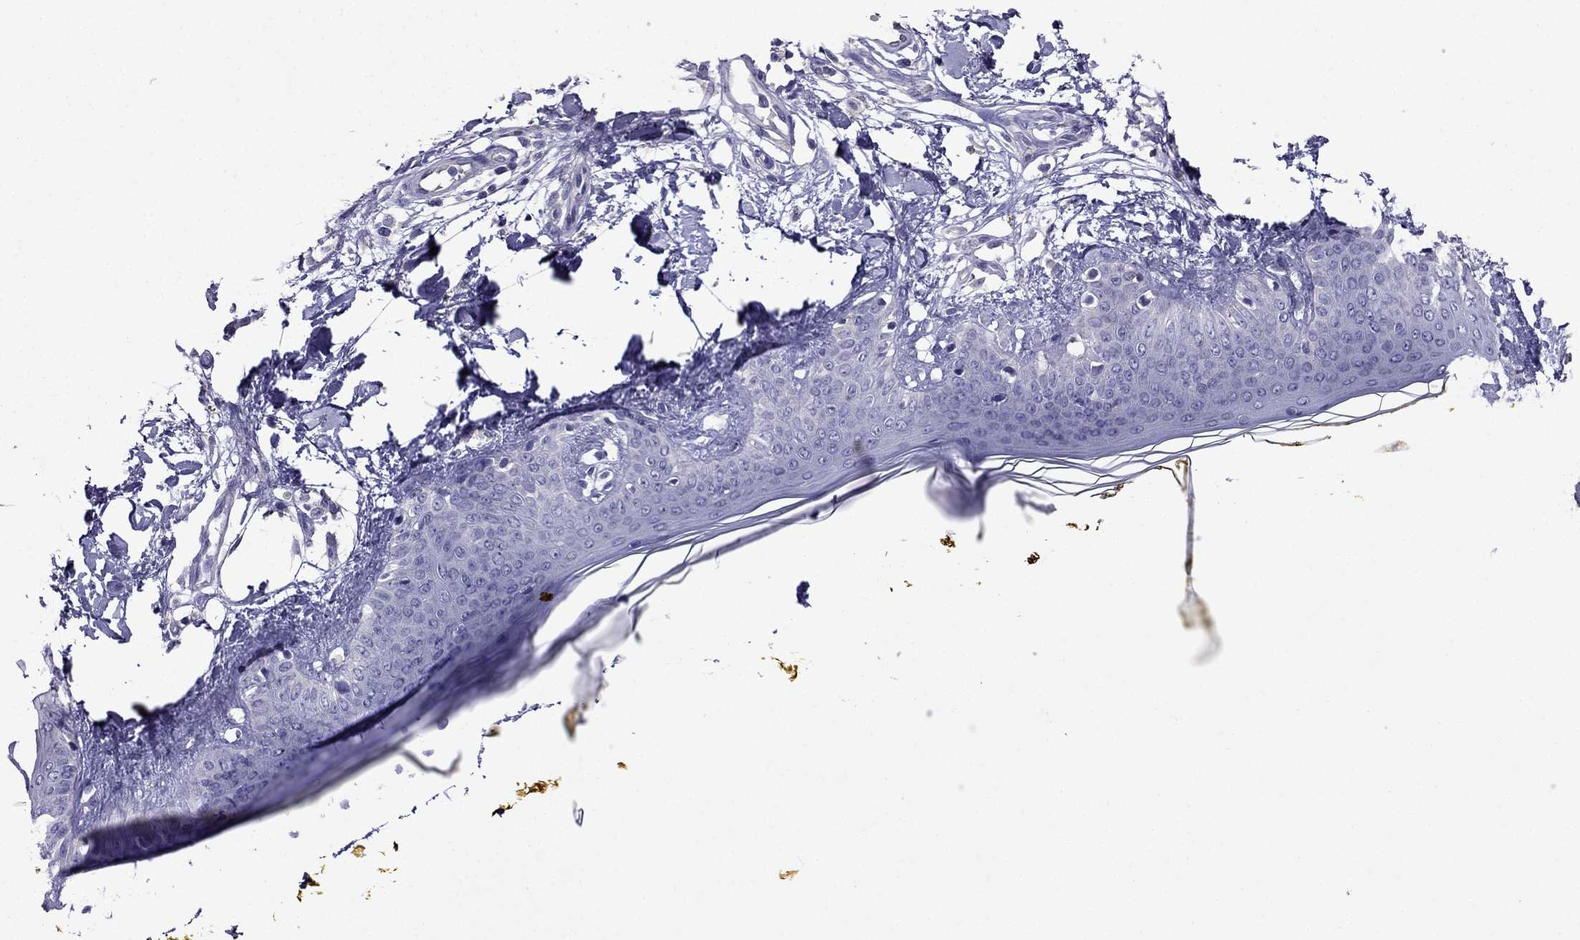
{"staining": {"intensity": "negative", "quantity": "none", "location": "none"}, "tissue": "skin", "cell_type": "Fibroblasts", "image_type": "normal", "snomed": [{"axis": "morphology", "description": "Normal tissue, NOS"}, {"axis": "topography", "description": "Skin"}], "caption": "Immunohistochemistry (IHC) of benign human skin reveals no staining in fibroblasts.", "gene": "SCNN1D", "patient": {"sex": "female", "age": 34}}